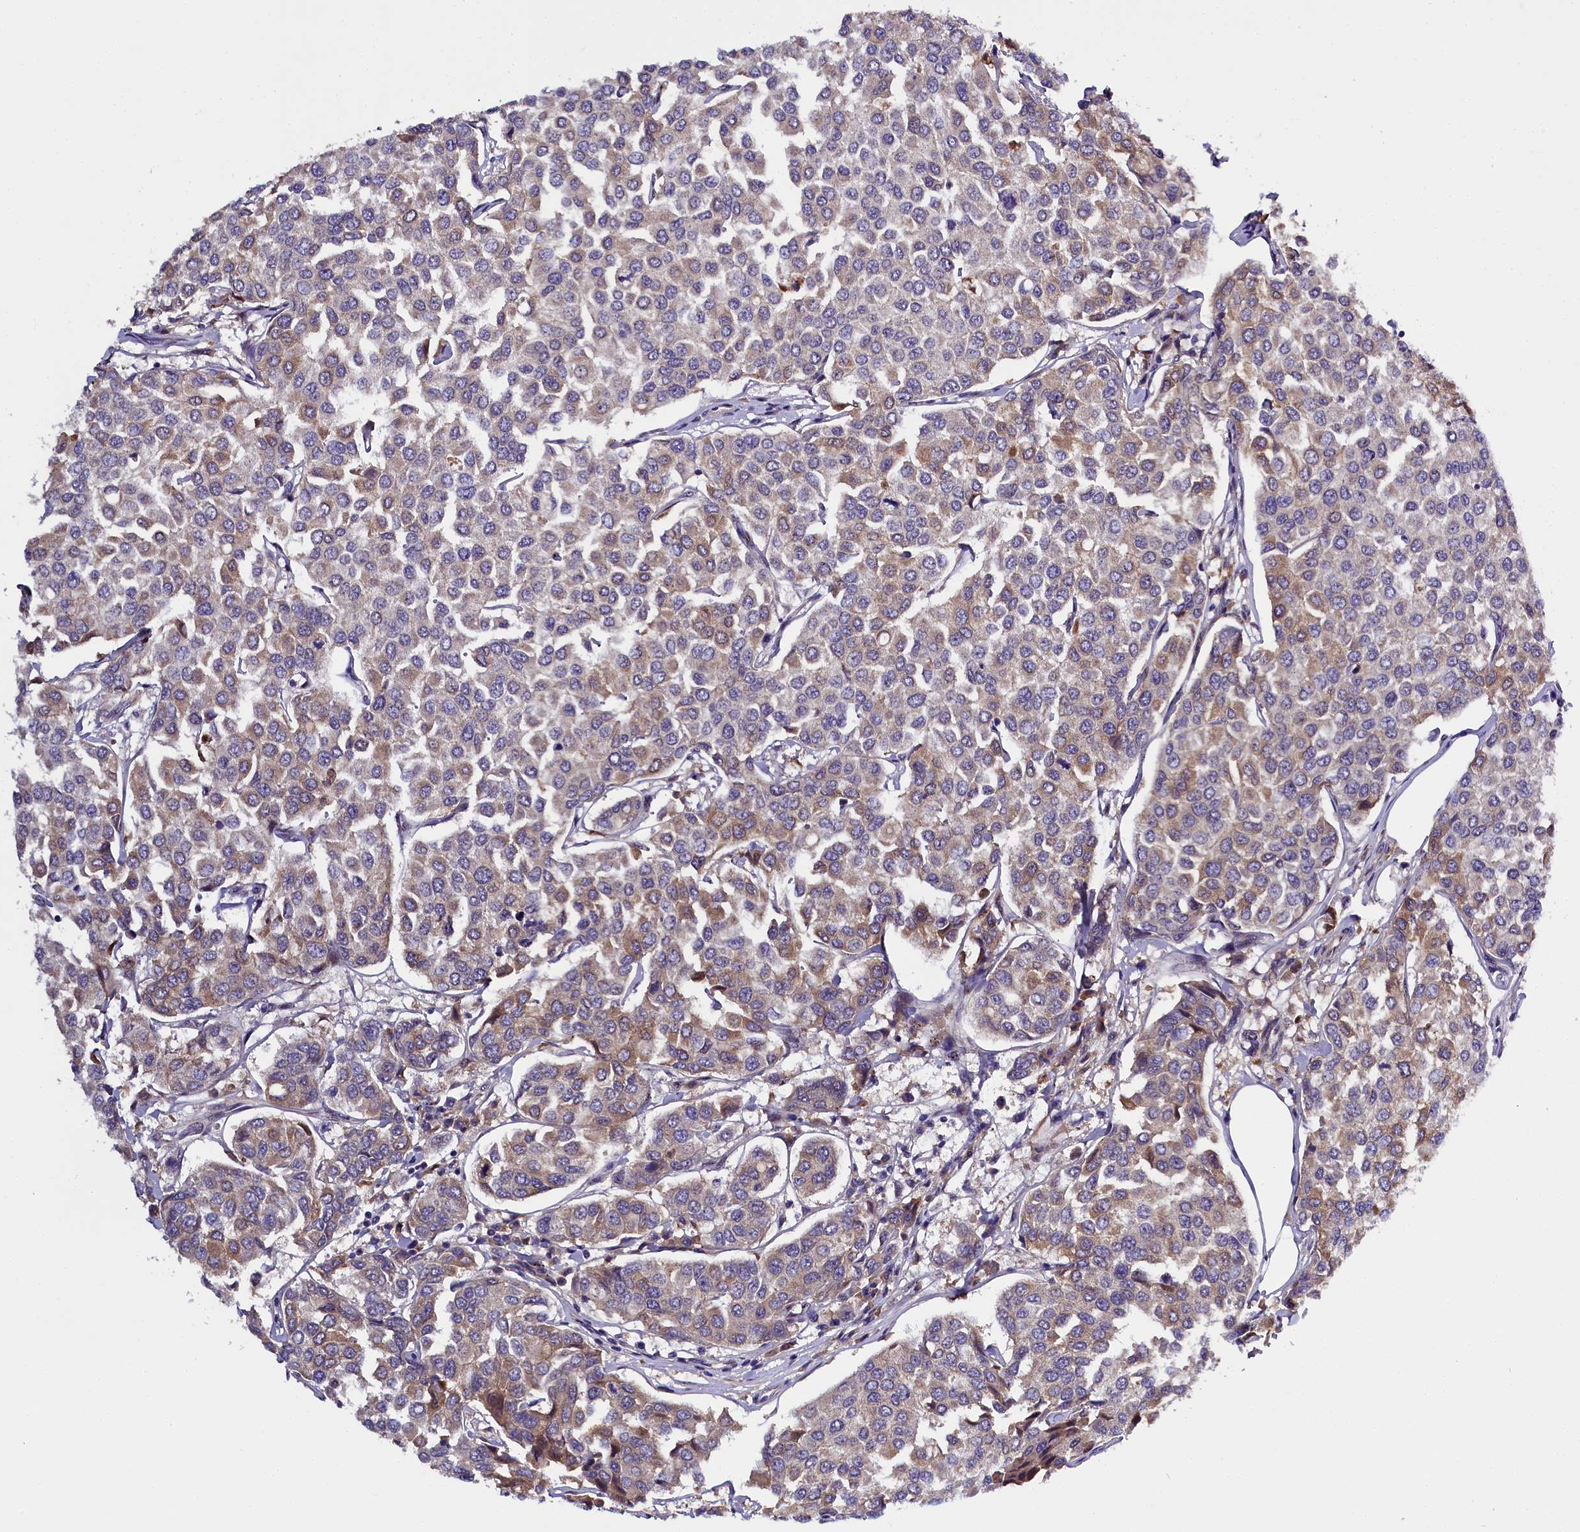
{"staining": {"intensity": "moderate", "quantity": "<25%", "location": "cytoplasmic/membranous,nuclear"}, "tissue": "breast cancer", "cell_type": "Tumor cells", "image_type": "cancer", "snomed": [{"axis": "morphology", "description": "Duct carcinoma"}, {"axis": "topography", "description": "Breast"}], "caption": "Infiltrating ductal carcinoma (breast) stained with immunohistochemistry (IHC) demonstrates moderate cytoplasmic/membranous and nuclear staining in about <25% of tumor cells.", "gene": "ENKD1", "patient": {"sex": "female", "age": 55}}